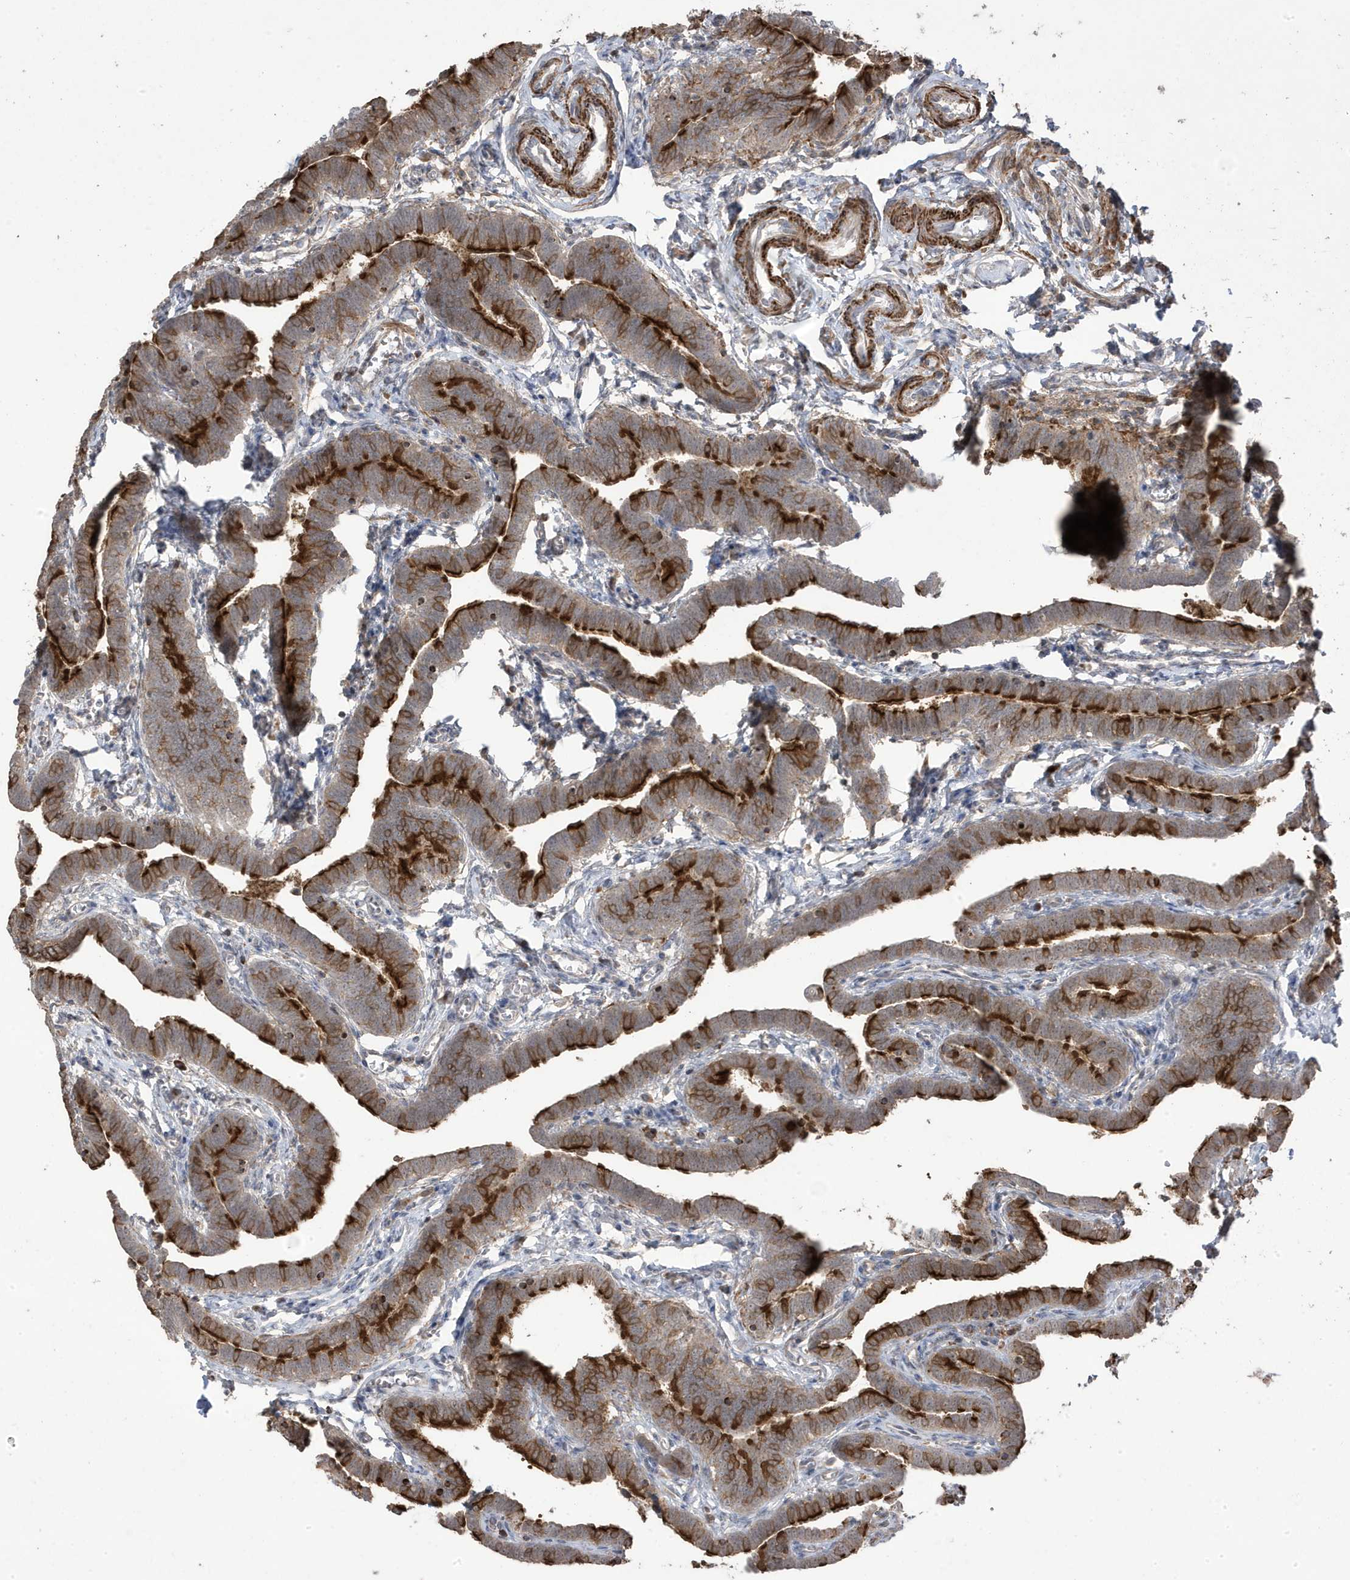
{"staining": {"intensity": "strong", "quantity": "25%-75%", "location": "cytoplasmic/membranous"}, "tissue": "fallopian tube", "cell_type": "Glandular cells", "image_type": "normal", "snomed": [{"axis": "morphology", "description": "Normal tissue, NOS"}, {"axis": "topography", "description": "Fallopian tube"}], "caption": "Protein staining of unremarkable fallopian tube exhibits strong cytoplasmic/membranous positivity in approximately 25%-75% of glandular cells.", "gene": "CETN3", "patient": {"sex": "female", "age": 36}}